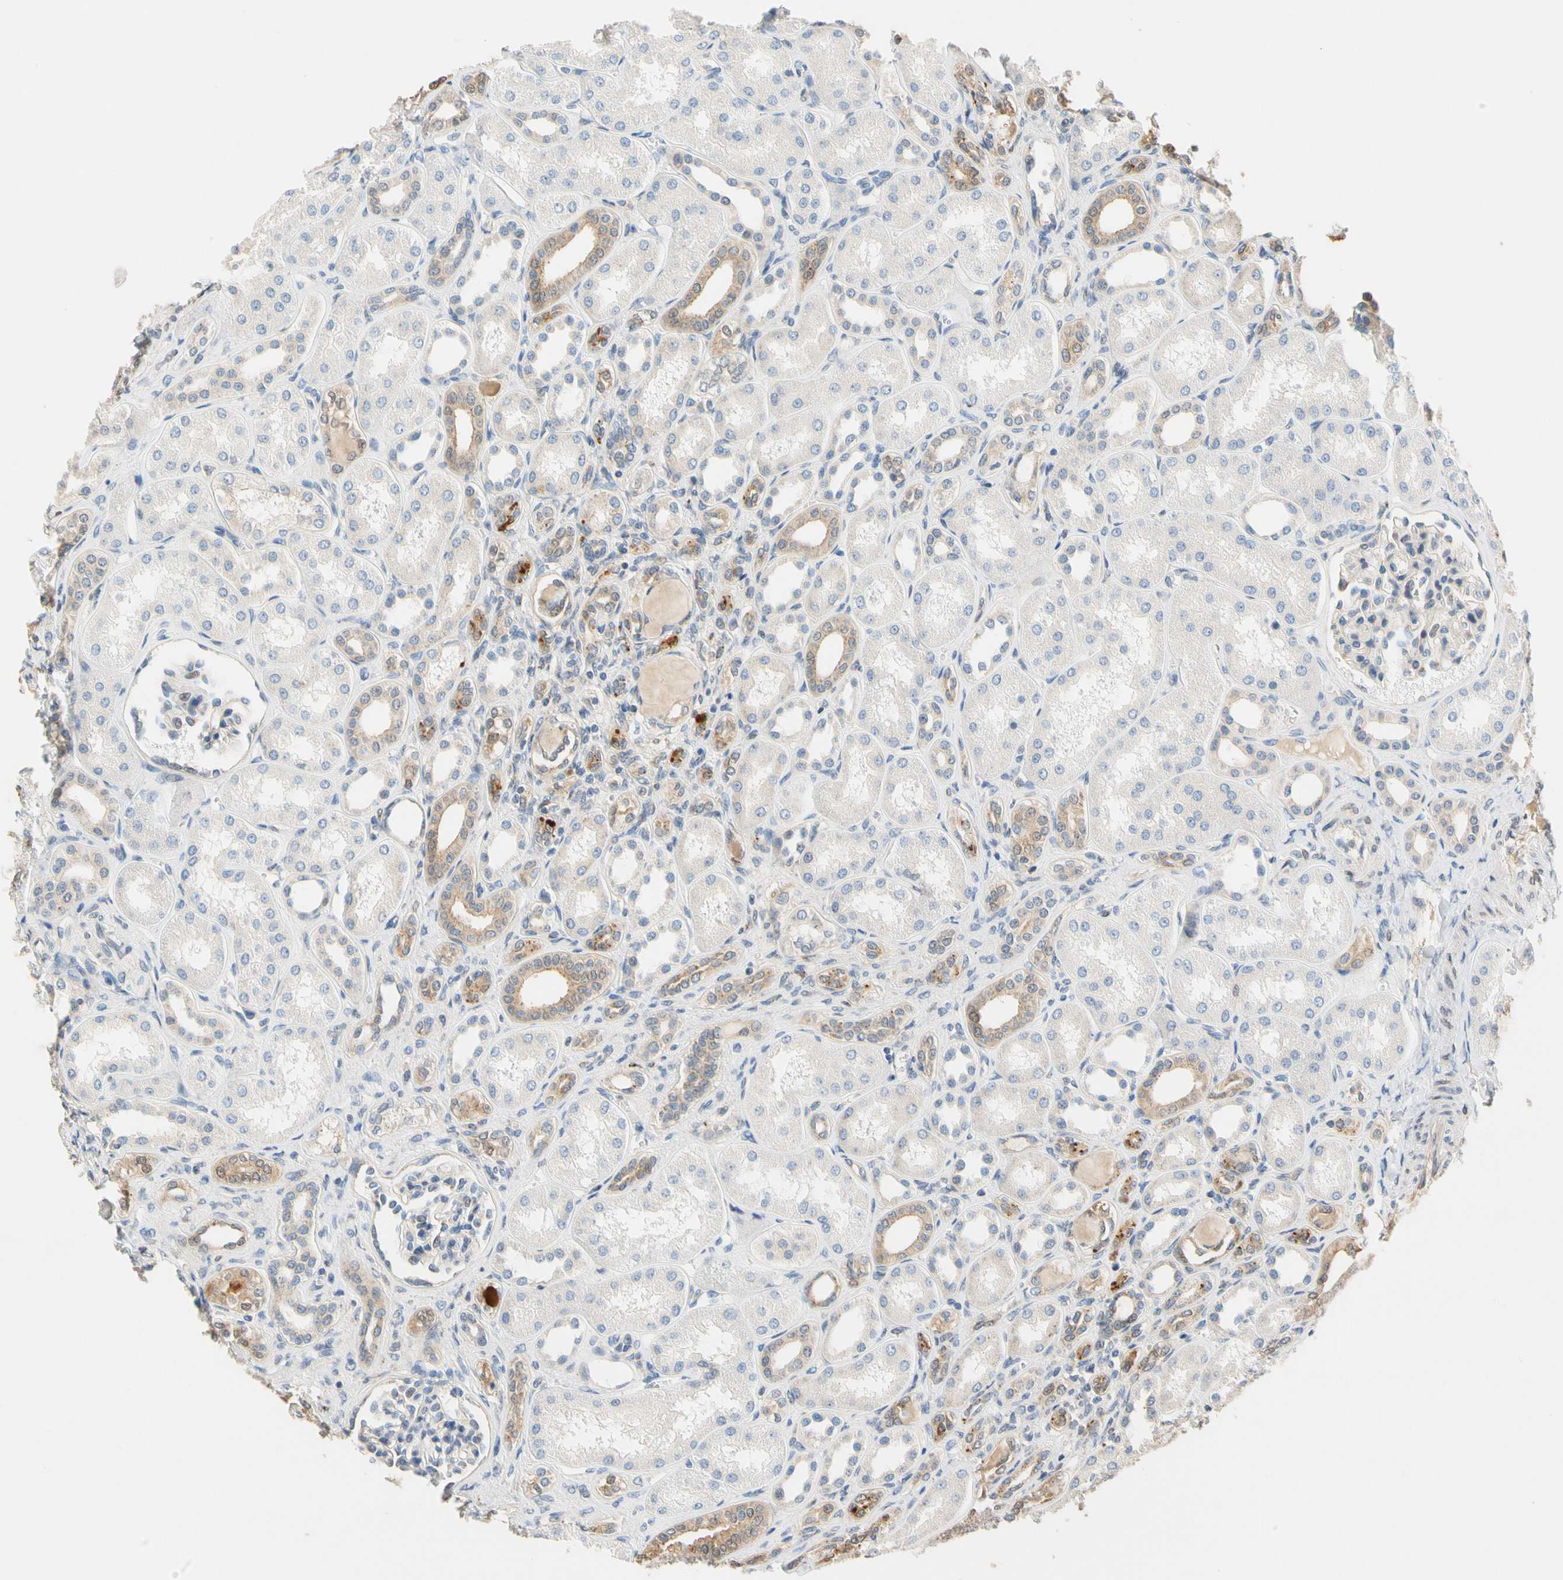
{"staining": {"intensity": "weak", "quantity": "<25%", "location": "cytoplasmic/membranous"}, "tissue": "kidney", "cell_type": "Cells in glomeruli", "image_type": "normal", "snomed": [{"axis": "morphology", "description": "Normal tissue, NOS"}, {"axis": "topography", "description": "Kidney"}], "caption": "IHC micrograph of normal kidney: human kidney stained with DAB displays no significant protein staining in cells in glomeruli. (DAB IHC, high magnification).", "gene": "GPSM2", "patient": {"sex": "male", "age": 7}}